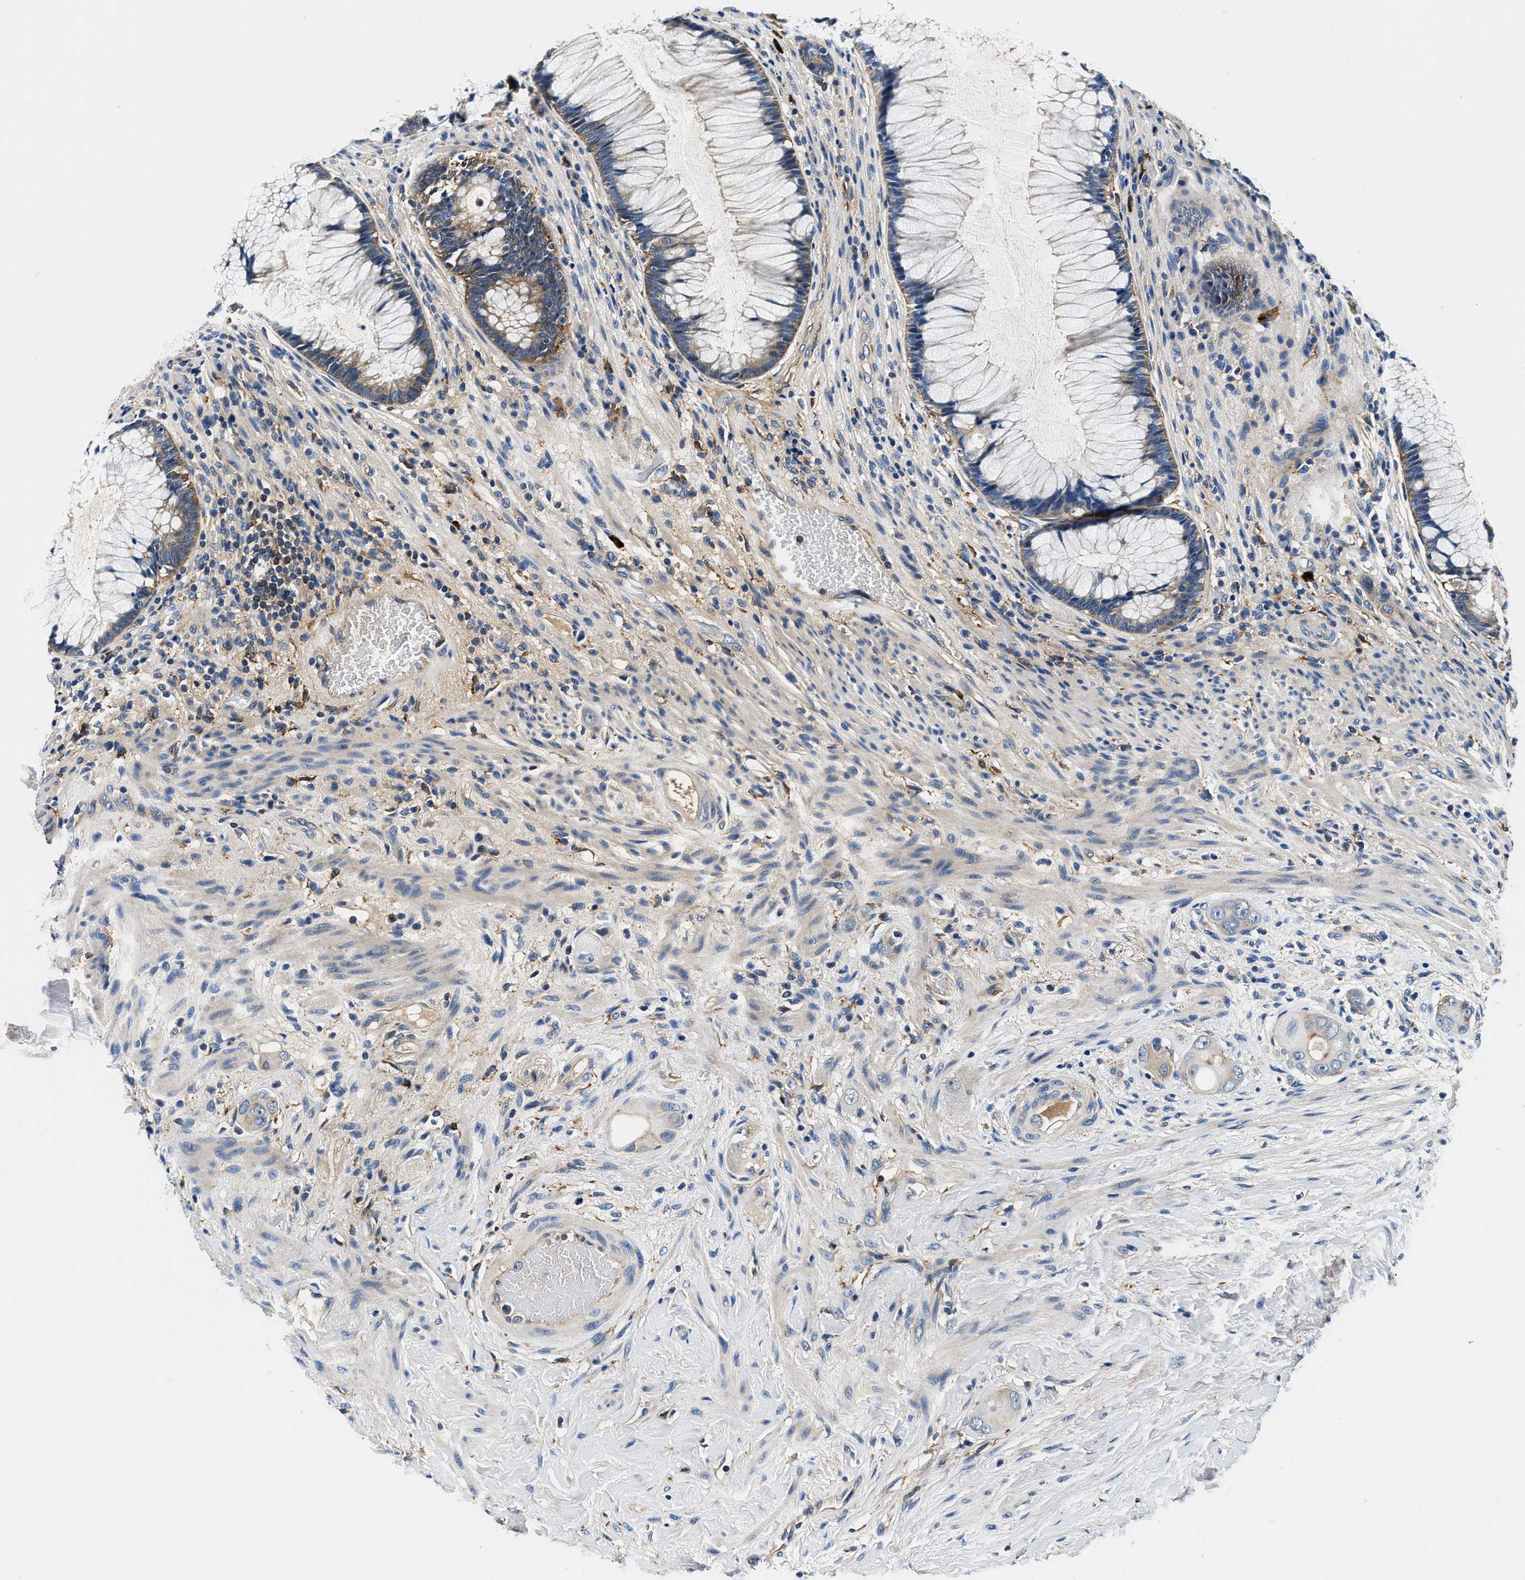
{"staining": {"intensity": "weak", "quantity": "<25%", "location": "cytoplasmic/membranous"}, "tissue": "colorectal cancer", "cell_type": "Tumor cells", "image_type": "cancer", "snomed": [{"axis": "morphology", "description": "Adenocarcinoma, NOS"}, {"axis": "topography", "description": "Rectum"}], "caption": "Tumor cells are negative for brown protein staining in colorectal cancer.", "gene": "ZFAND3", "patient": {"sex": "male", "age": 51}}